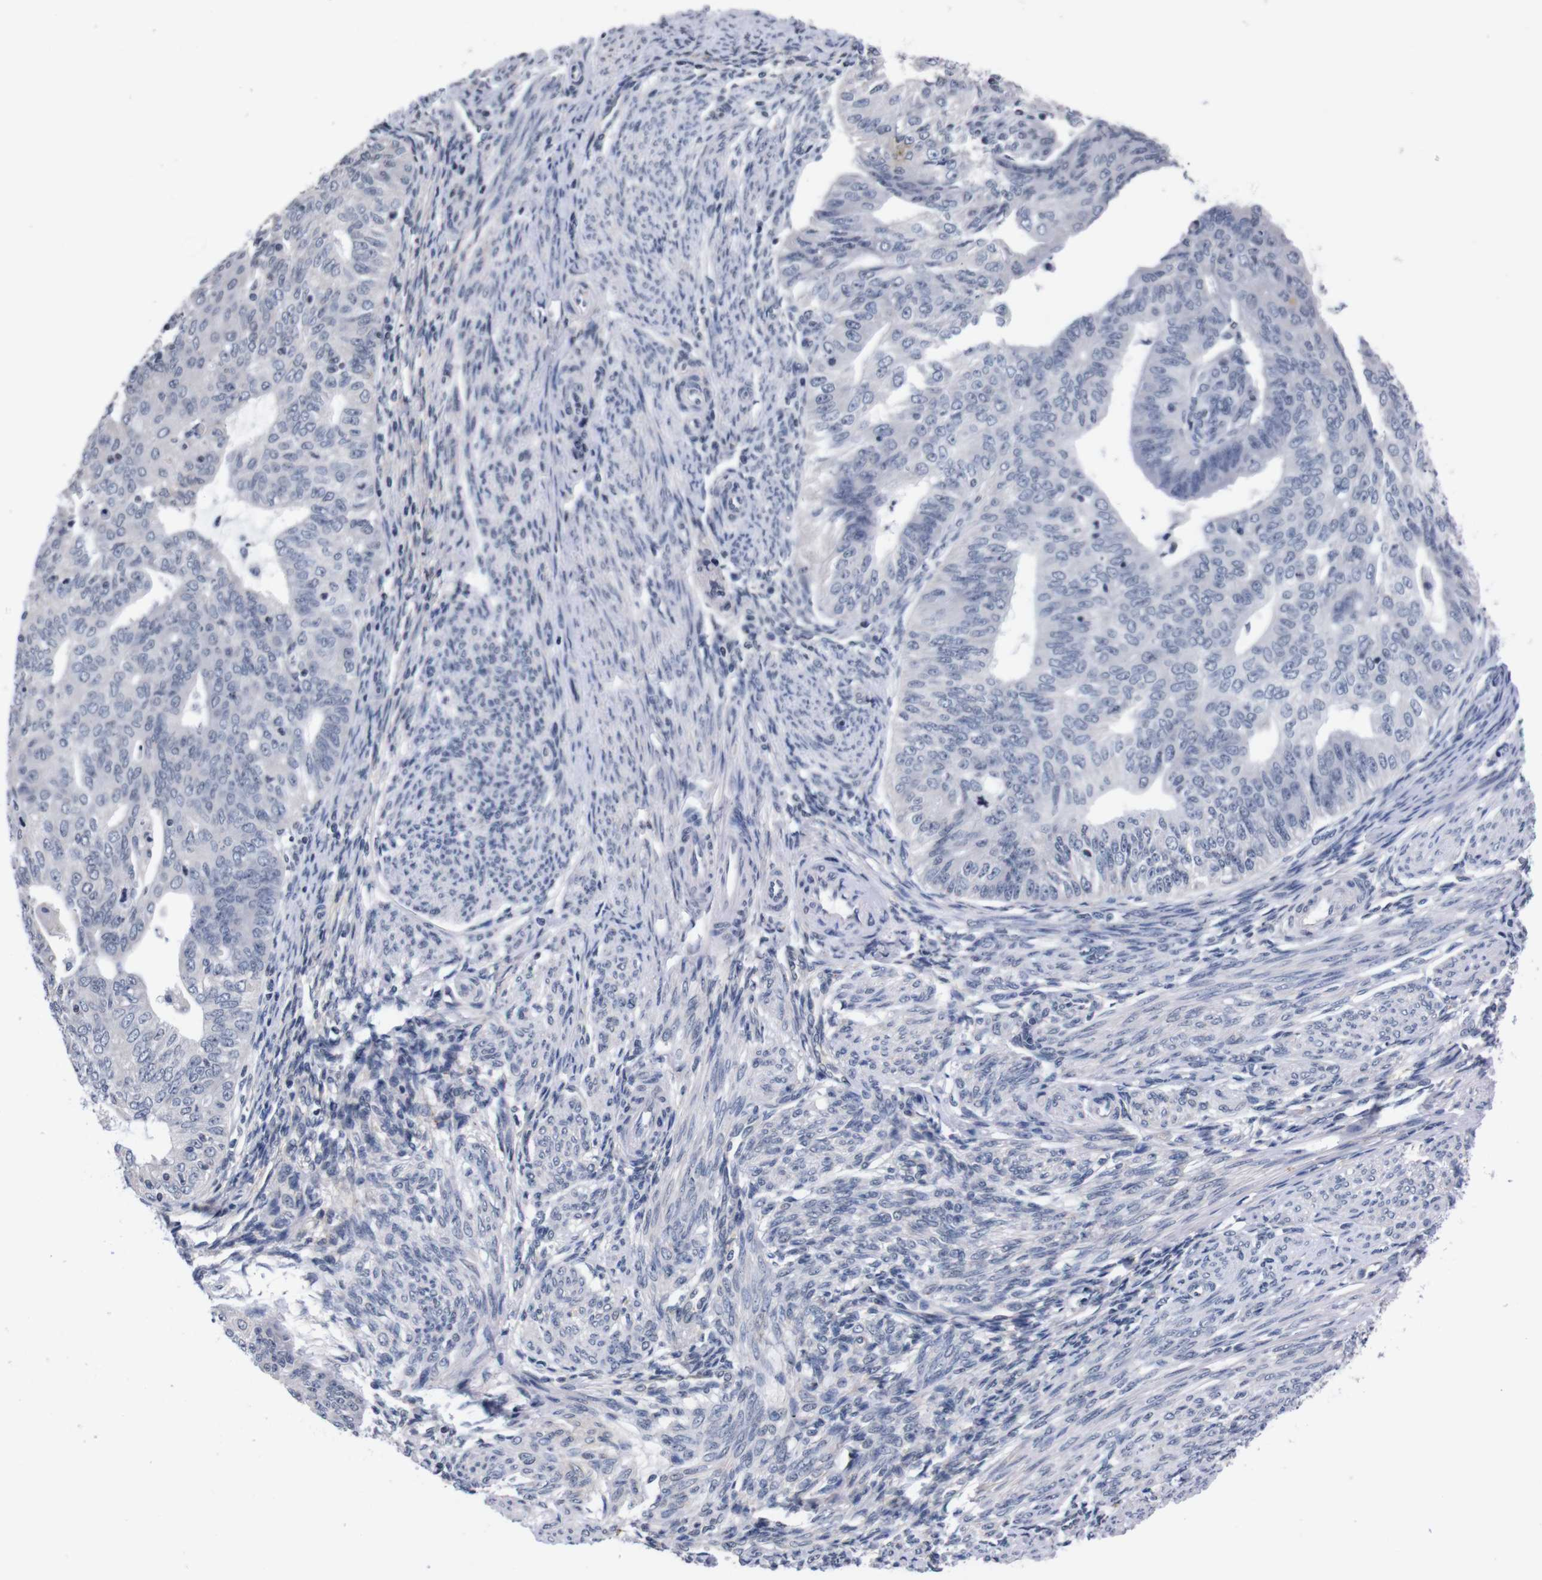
{"staining": {"intensity": "negative", "quantity": "none", "location": "none"}, "tissue": "endometrial cancer", "cell_type": "Tumor cells", "image_type": "cancer", "snomed": [{"axis": "morphology", "description": "Adenocarcinoma, NOS"}, {"axis": "topography", "description": "Endometrium"}], "caption": "This is an immunohistochemistry (IHC) photomicrograph of human adenocarcinoma (endometrial). There is no positivity in tumor cells.", "gene": "TNFRSF21", "patient": {"sex": "female", "age": 32}}